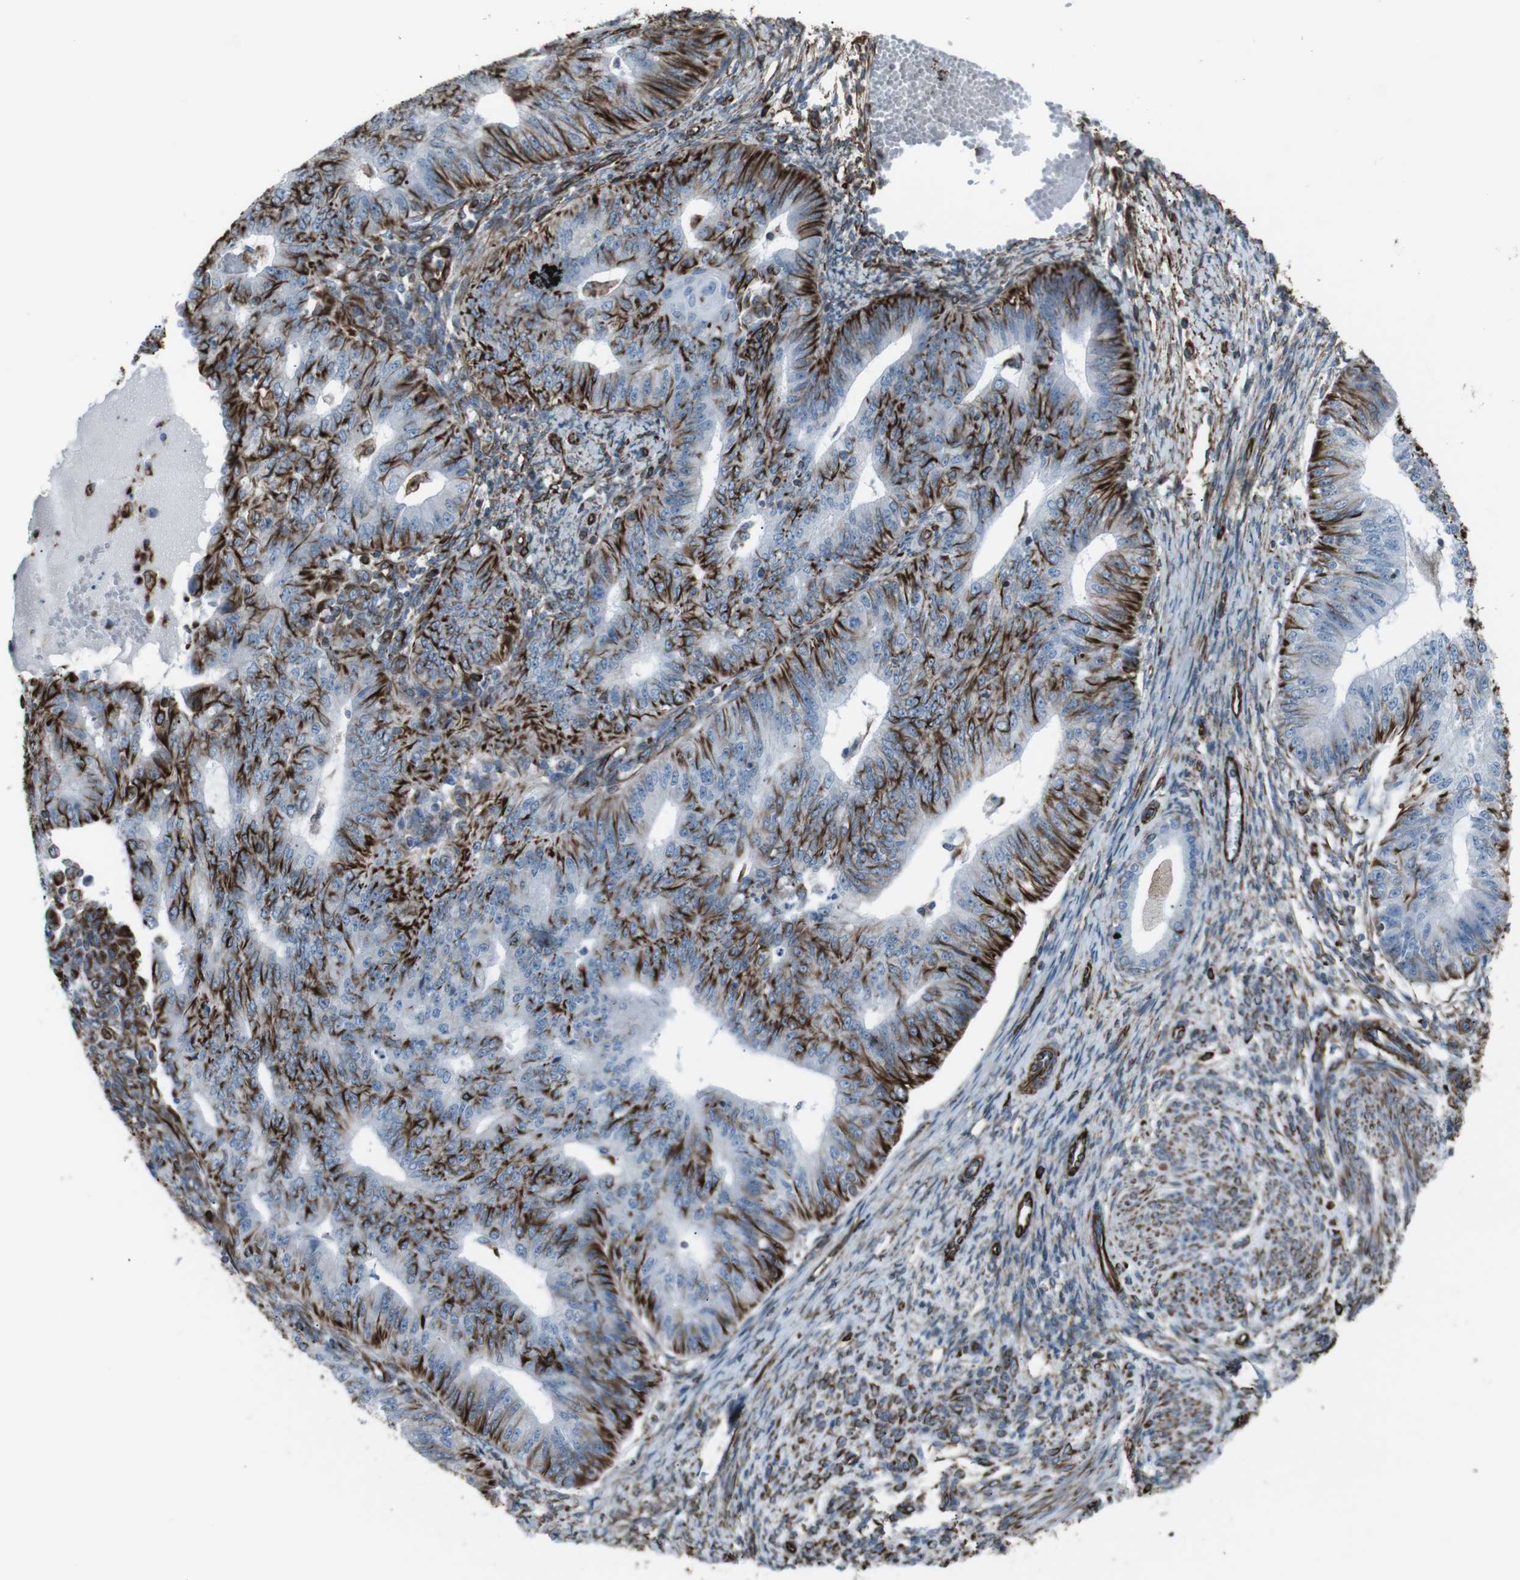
{"staining": {"intensity": "strong", "quantity": ">75%", "location": "cytoplasmic/membranous"}, "tissue": "endometrial cancer", "cell_type": "Tumor cells", "image_type": "cancer", "snomed": [{"axis": "morphology", "description": "Adenocarcinoma, NOS"}, {"axis": "topography", "description": "Endometrium"}], "caption": "This photomicrograph exhibits adenocarcinoma (endometrial) stained with IHC to label a protein in brown. The cytoplasmic/membranous of tumor cells show strong positivity for the protein. Nuclei are counter-stained blue.", "gene": "ZDHHC6", "patient": {"sex": "female", "age": 32}}